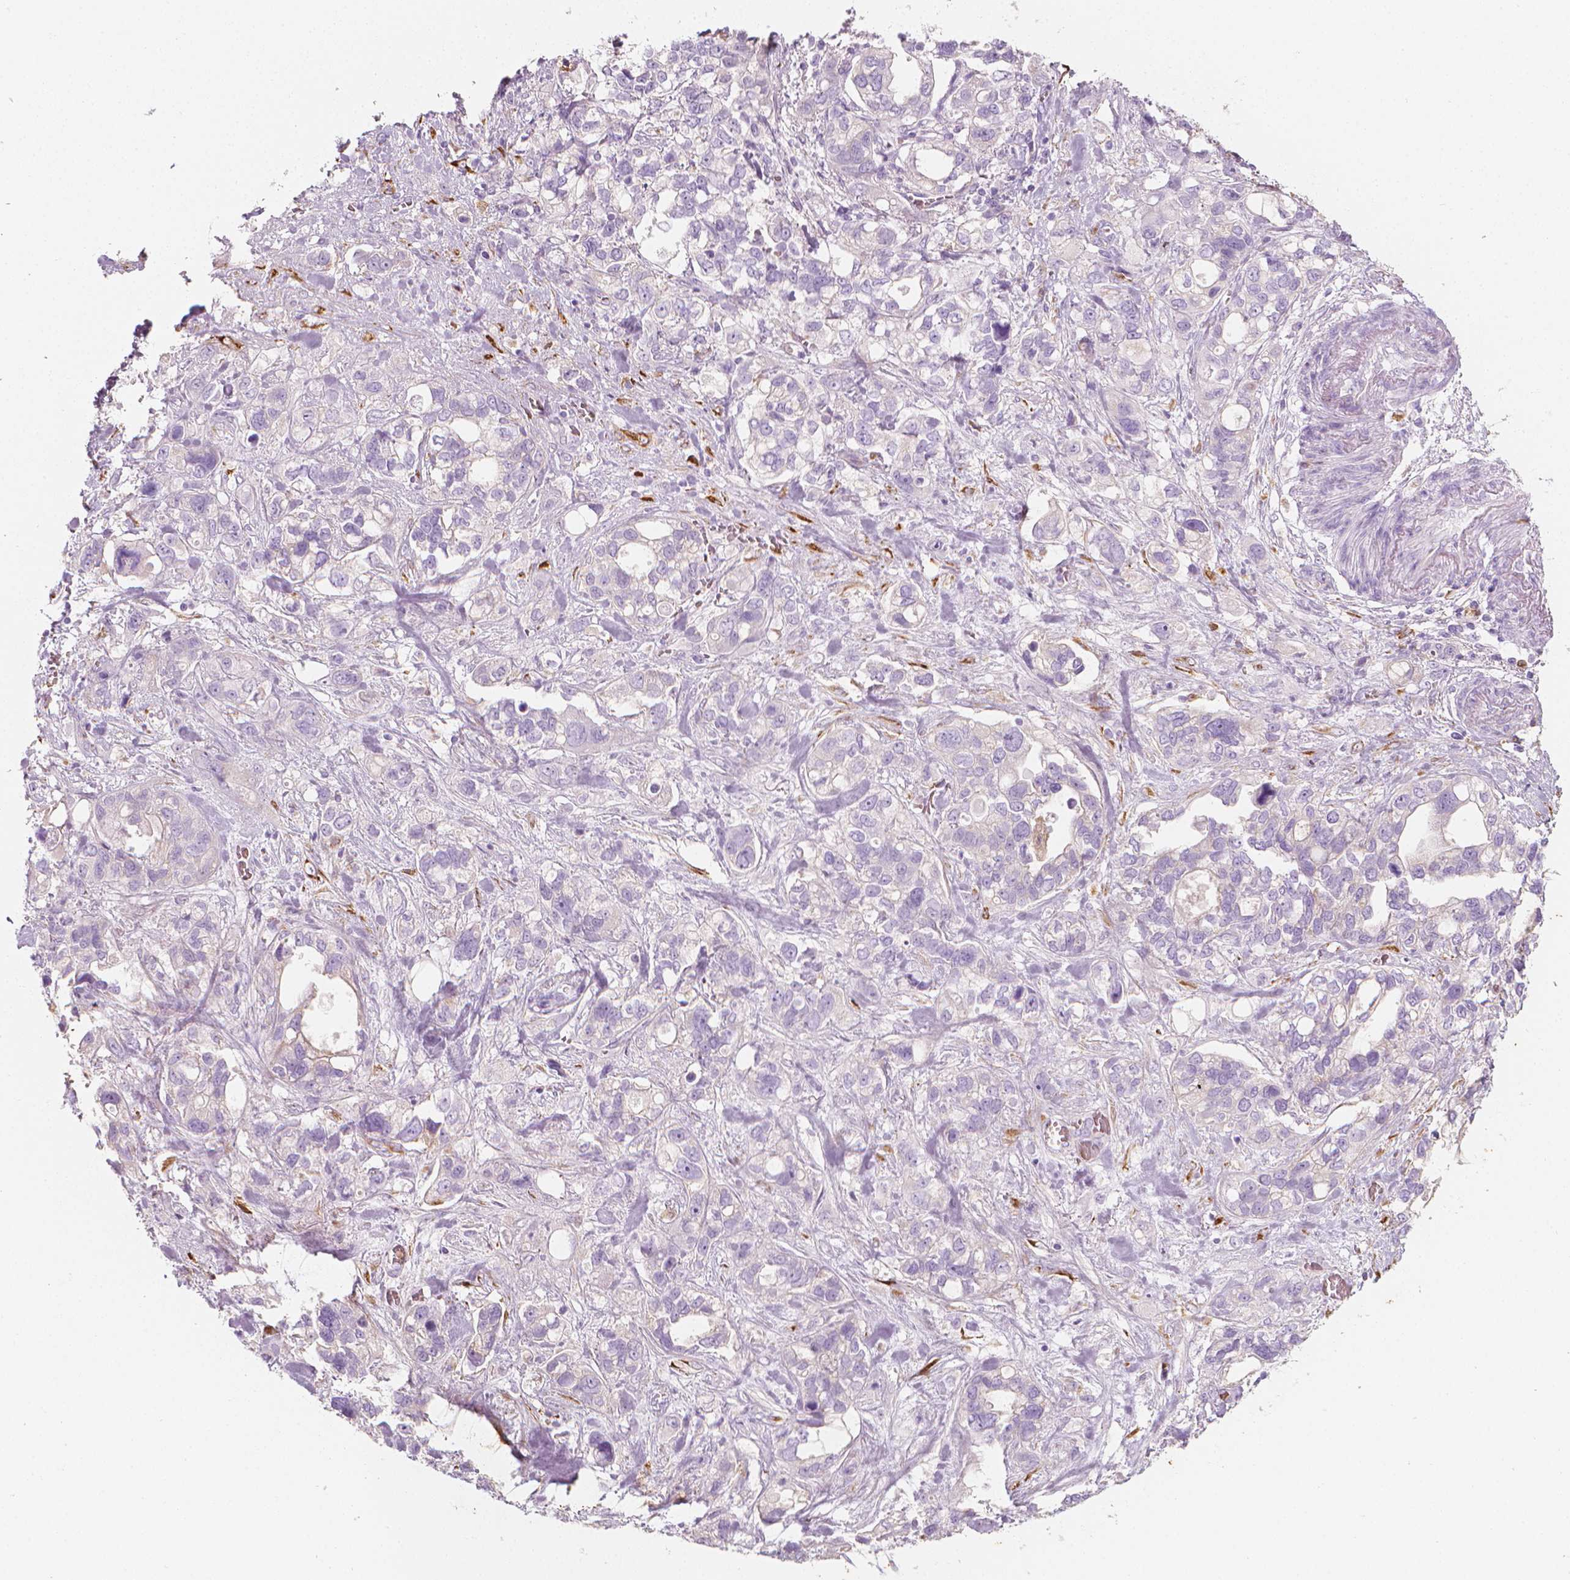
{"staining": {"intensity": "negative", "quantity": "none", "location": "none"}, "tissue": "stomach cancer", "cell_type": "Tumor cells", "image_type": "cancer", "snomed": [{"axis": "morphology", "description": "Adenocarcinoma, NOS"}, {"axis": "topography", "description": "Stomach, upper"}], "caption": "The IHC histopathology image has no significant expression in tumor cells of stomach adenocarcinoma tissue.", "gene": "CES1", "patient": {"sex": "female", "age": 81}}